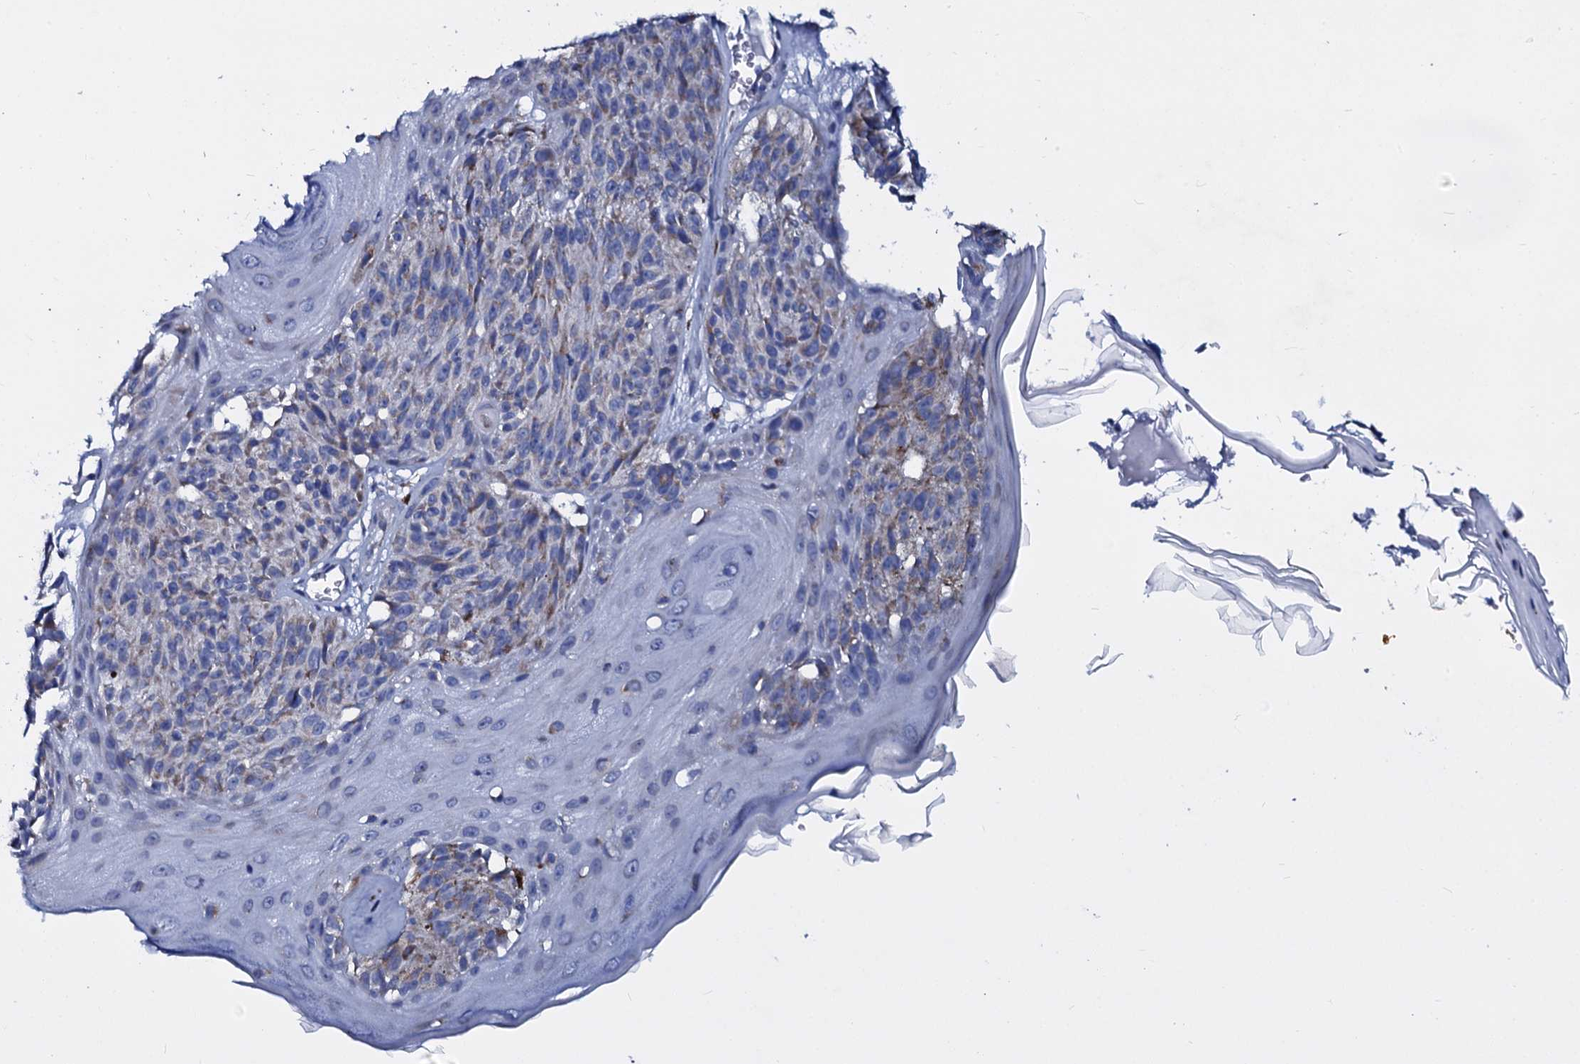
{"staining": {"intensity": "weak", "quantity": "<25%", "location": "cytoplasmic/membranous"}, "tissue": "melanoma", "cell_type": "Tumor cells", "image_type": "cancer", "snomed": [{"axis": "morphology", "description": "Malignant melanoma, NOS"}, {"axis": "topography", "description": "Skin"}], "caption": "IHC micrograph of human malignant melanoma stained for a protein (brown), which exhibits no positivity in tumor cells.", "gene": "SLC37A4", "patient": {"sex": "male", "age": 83}}